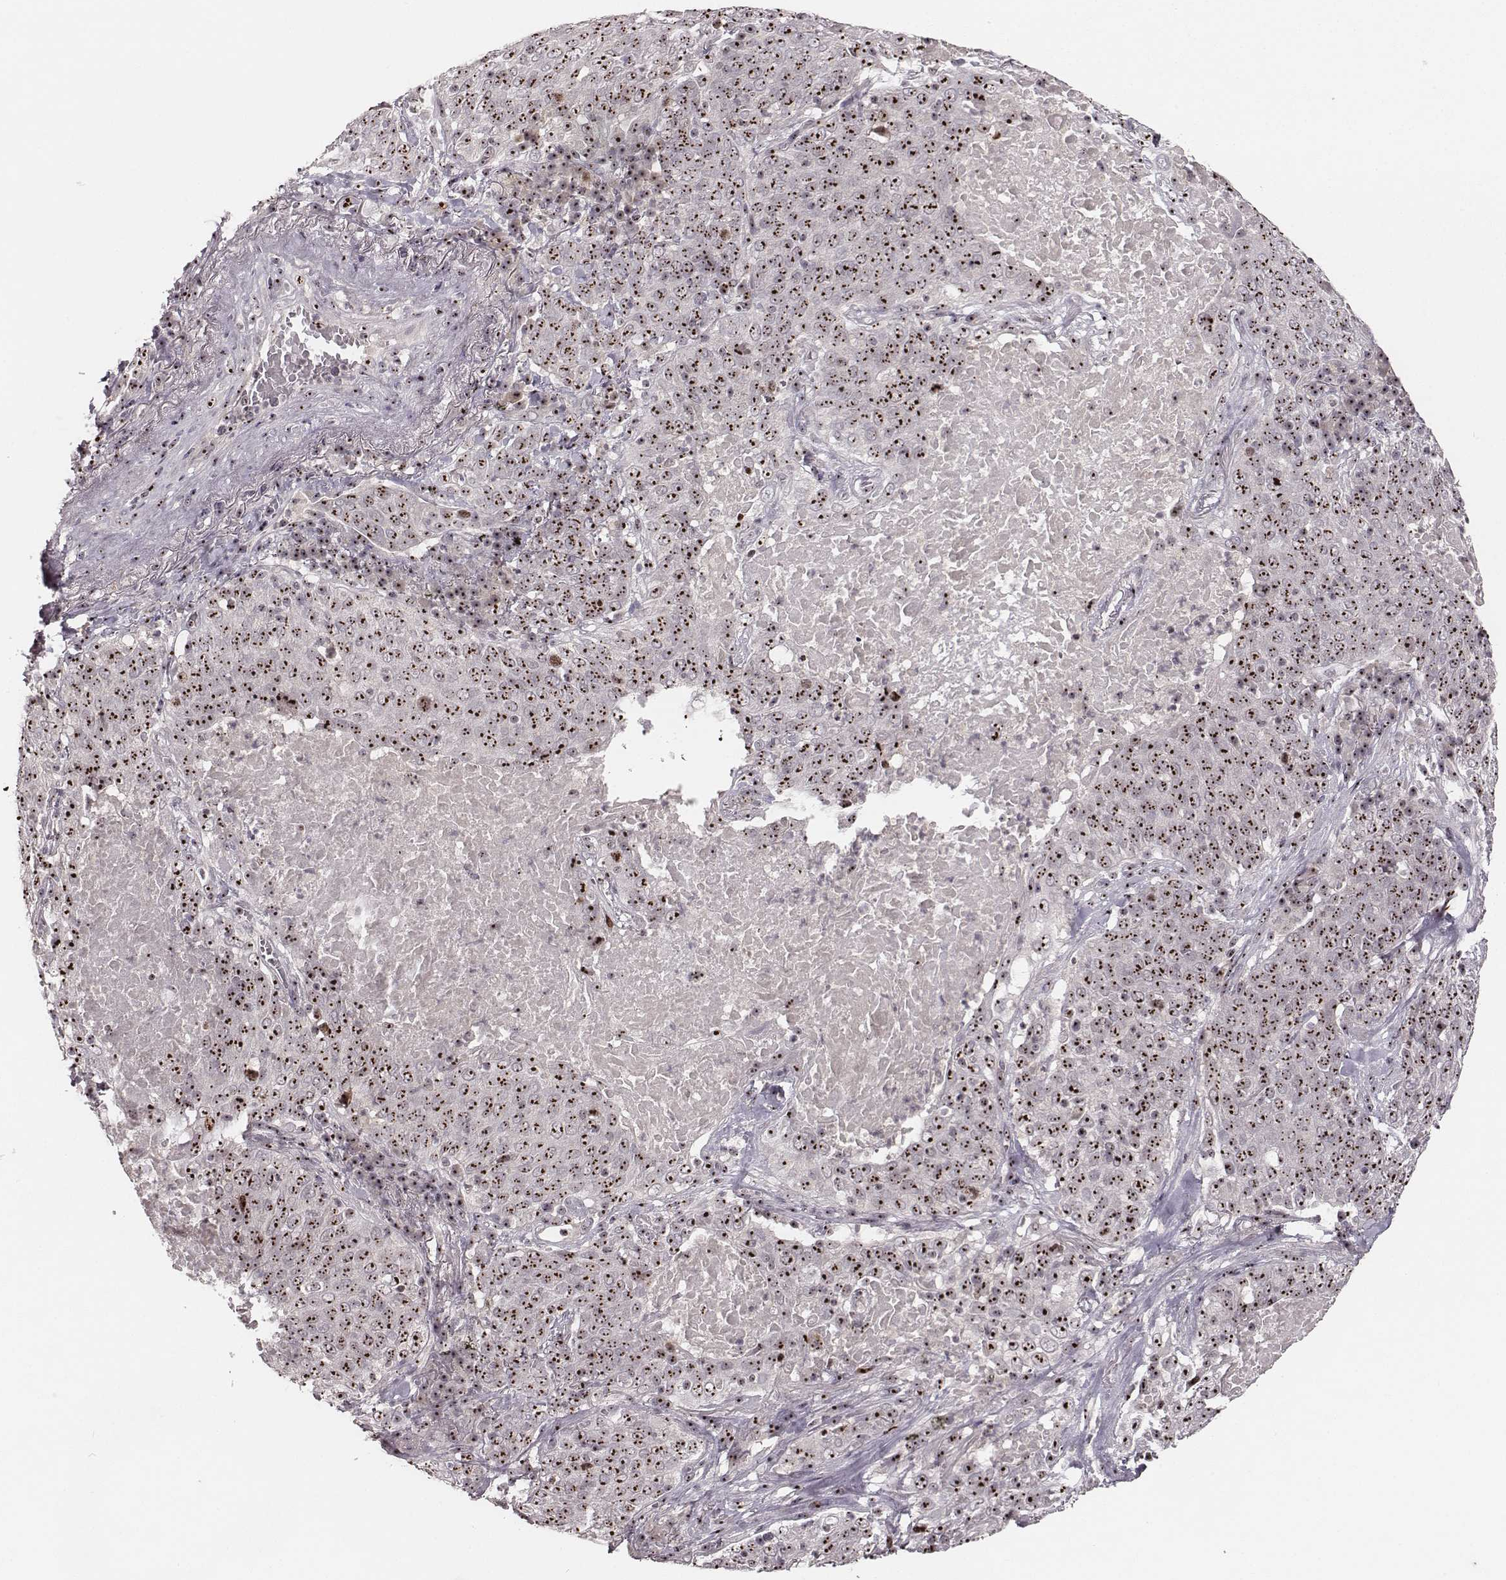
{"staining": {"intensity": "moderate", "quantity": ">75%", "location": "nuclear"}, "tissue": "lung cancer", "cell_type": "Tumor cells", "image_type": "cancer", "snomed": [{"axis": "morphology", "description": "Squamous cell carcinoma, NOS"}, {"axis": "topography", "description": "Lung"}], "caption": "Approximately >75% of tumor cells in lung squamous cell carcinoma display moderate nuclear protein positivity as visualized by brown immunohistochemical staining.", "gene": "NOP56", "patient": {"sex": "male", "age": 82}}